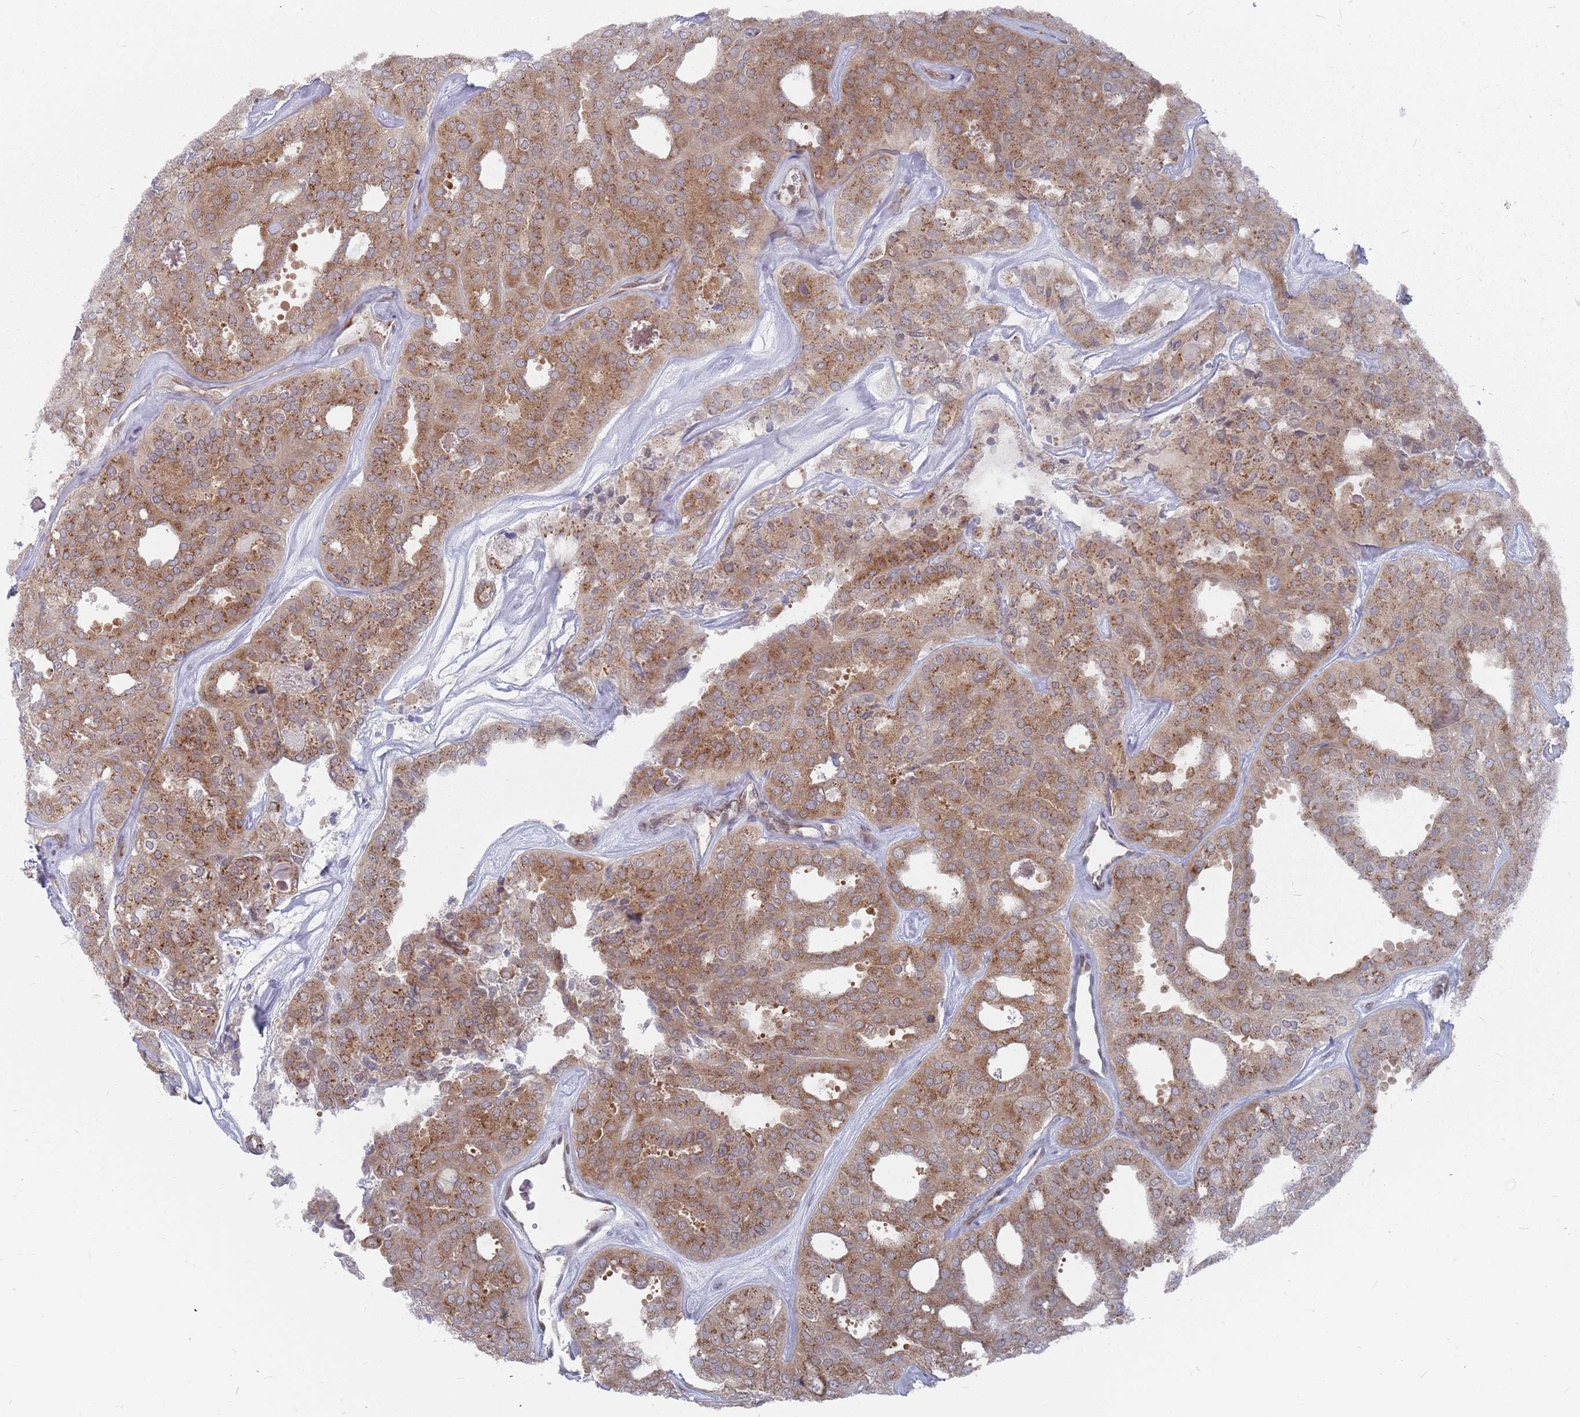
{"staining": {"intensity": "moderate", "quantity": ">75%", "location": "cytoplasmic/membranous"}, "tissue": "thyroid cancer", "cell_type": "Tumor cells", "image_type": "cancer", "snomed": [{"axis": "morphology", "description": "Follicular adenoma carcinoma, NOS"}, {"axis": "topography", "description": "Thyroid gland"}], "caption": "Immunohistochemical staining of human thyroid cancer (follicular adenoma carcinoma) shows medium levels of moderate cytoplasmic/membranous protein staining in about >75% of tumor cells.", "gene": "FMO4", "patient": {"sex": "male", "age": 75}}